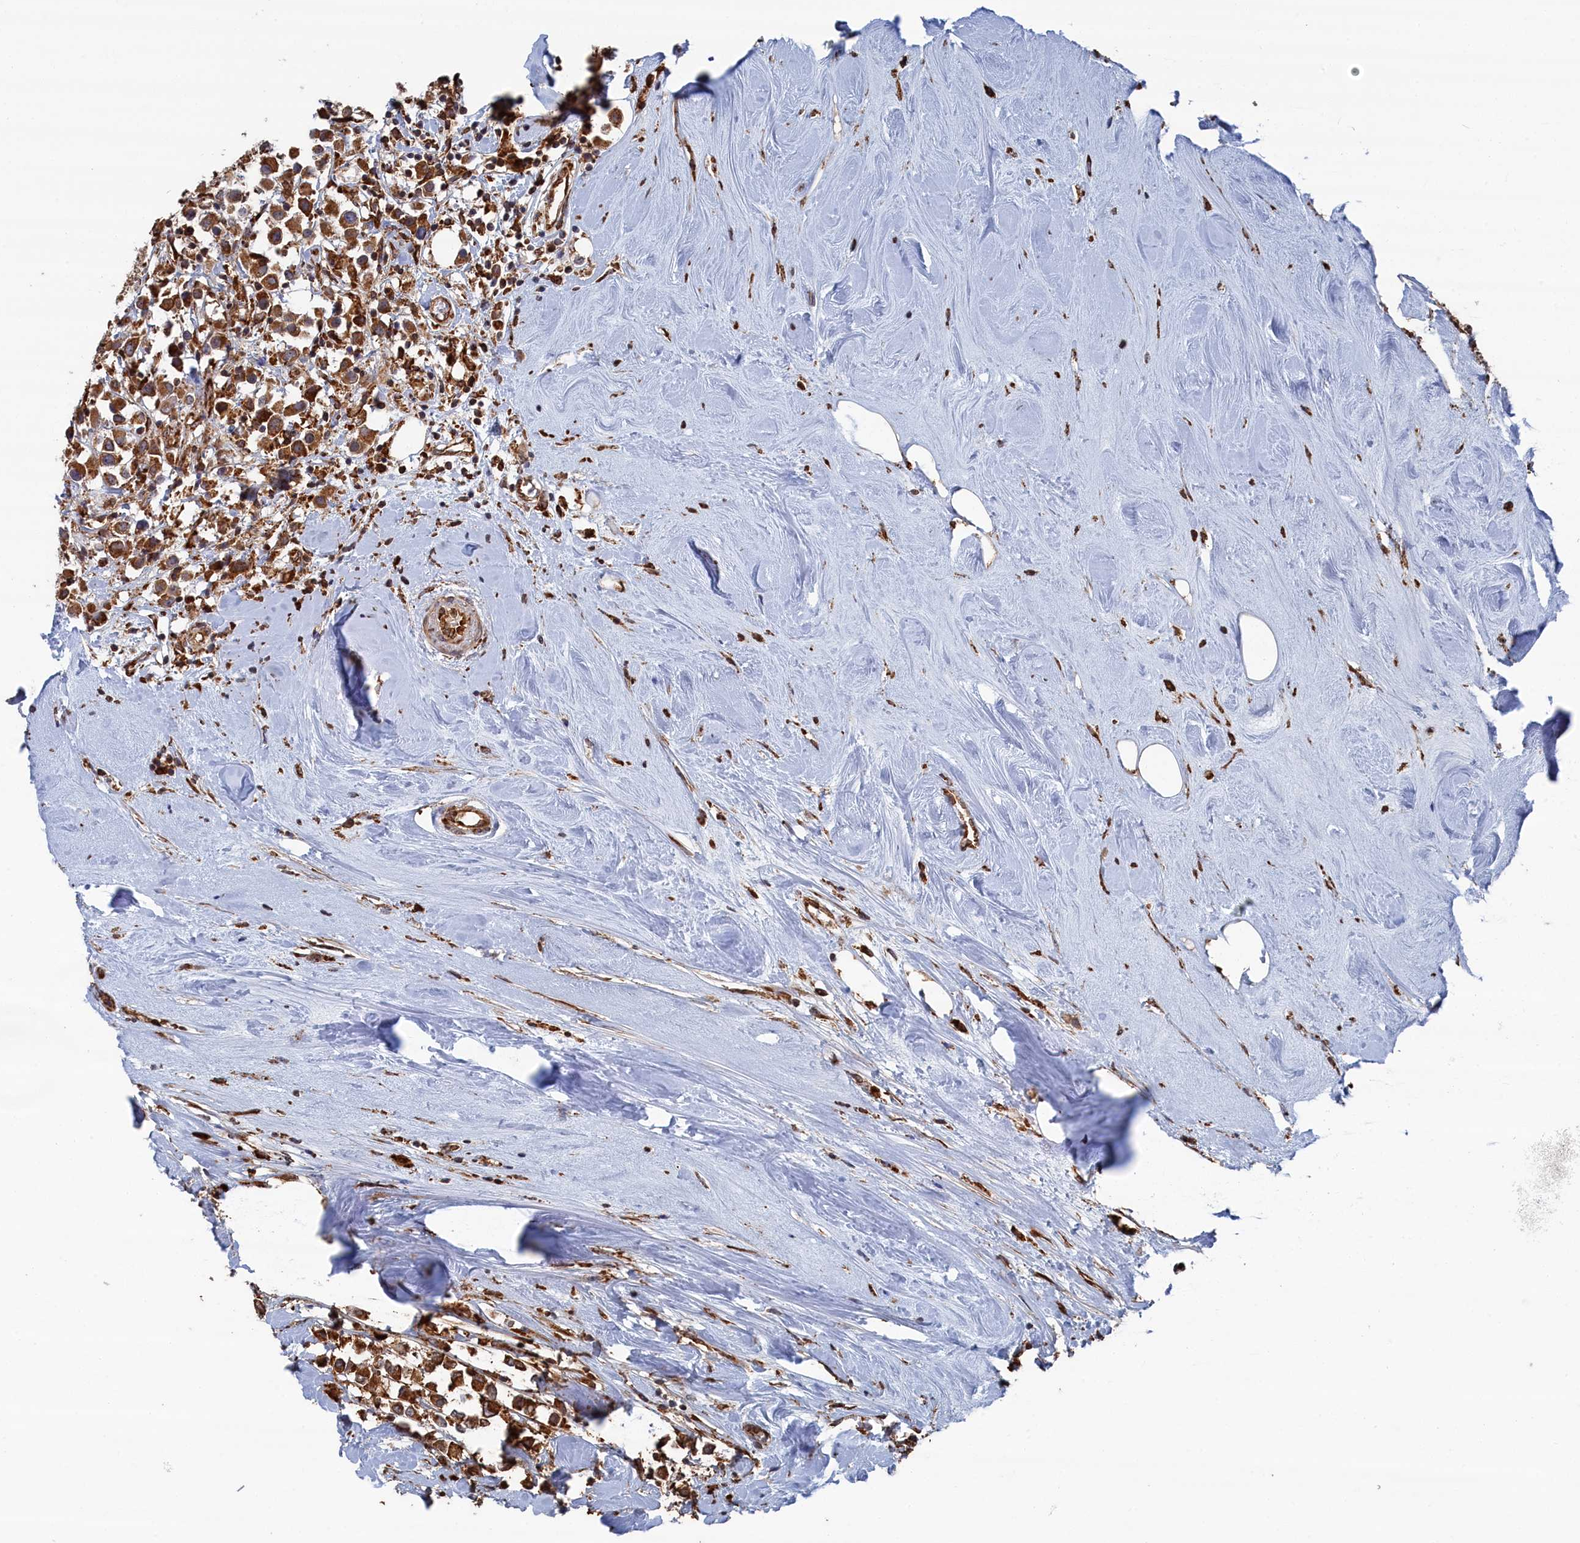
{"staining": {"intensity": "strong", "quantity": ">75%", "location": "cytoplasmic/membranous"}, "tissue": "breast cancer", "cell_type": "Tumor cells", "image_type": "cancer", "snomed": [{"axis": "morphology", "description": "Duct carcinoma"}, {"axis": "topography", "description": "Breast"}], "caption": "A brown stain shows strong cytoplasmic/membranous staining of a protein in human breast infiltrating ductal carcinoma tumor cells. The staining was performed using DAB (3,3'-diaminobenzidine) to visualize the protein expression in brown, while the nuclei were stained in blue with hematoxylin (Magnification: 20x).", "gene": "BPIFB6", "patient": {"sex": "female", "age": 61}}